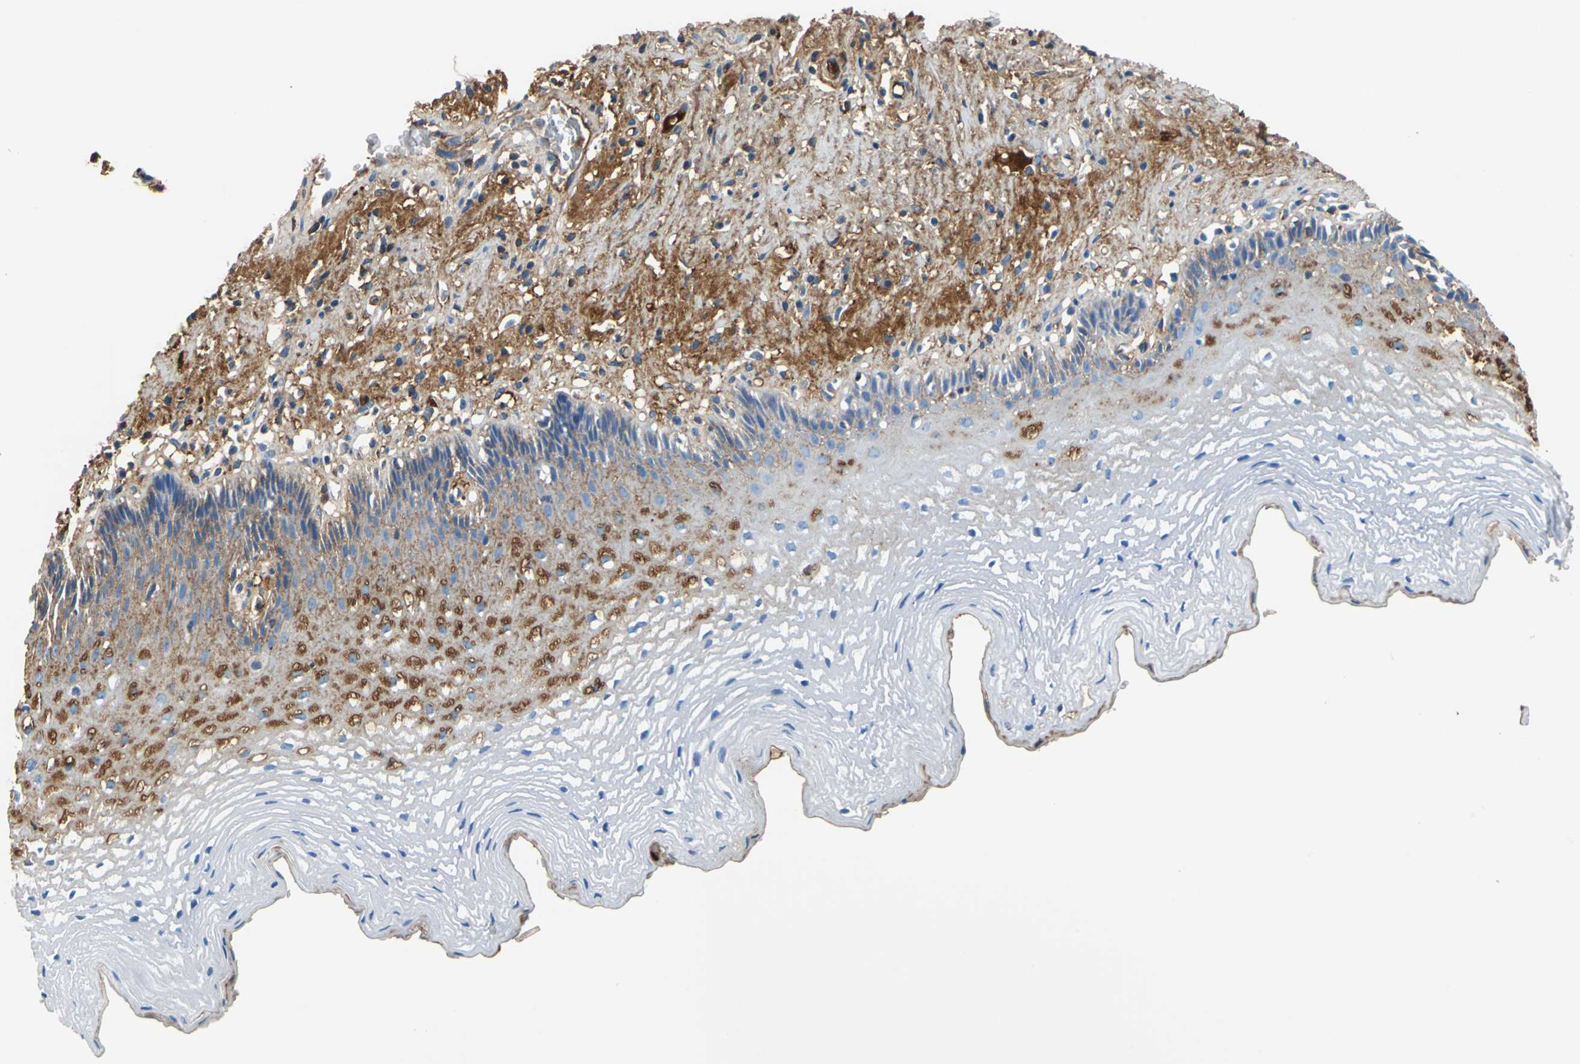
{"staining": {"intensity": "moderate", "quantity": "<25%", "location": "cytoplasmic/membranous"}, "tissue": "esophagus", "cell_type": "Squamous epithelial cells", "image_type": "normal", "snomed": [{"axis": "morphology", "description": "Normal tissue, NOS"}, {"axis": "topography", "description": "Esophagus"}], "caption": "Immunohistochemical staining of normal esophagus shows <25% levels of moderate cytoplasmic/membranous protein staining in about <25% of squamous epithelial cells. (Stains: DAB in brown, nuclei in blue, Microscopy: brightfield microscopy at high magnification).", "gene": "ALB", "patient": {"sex": "female", "age": 70}}